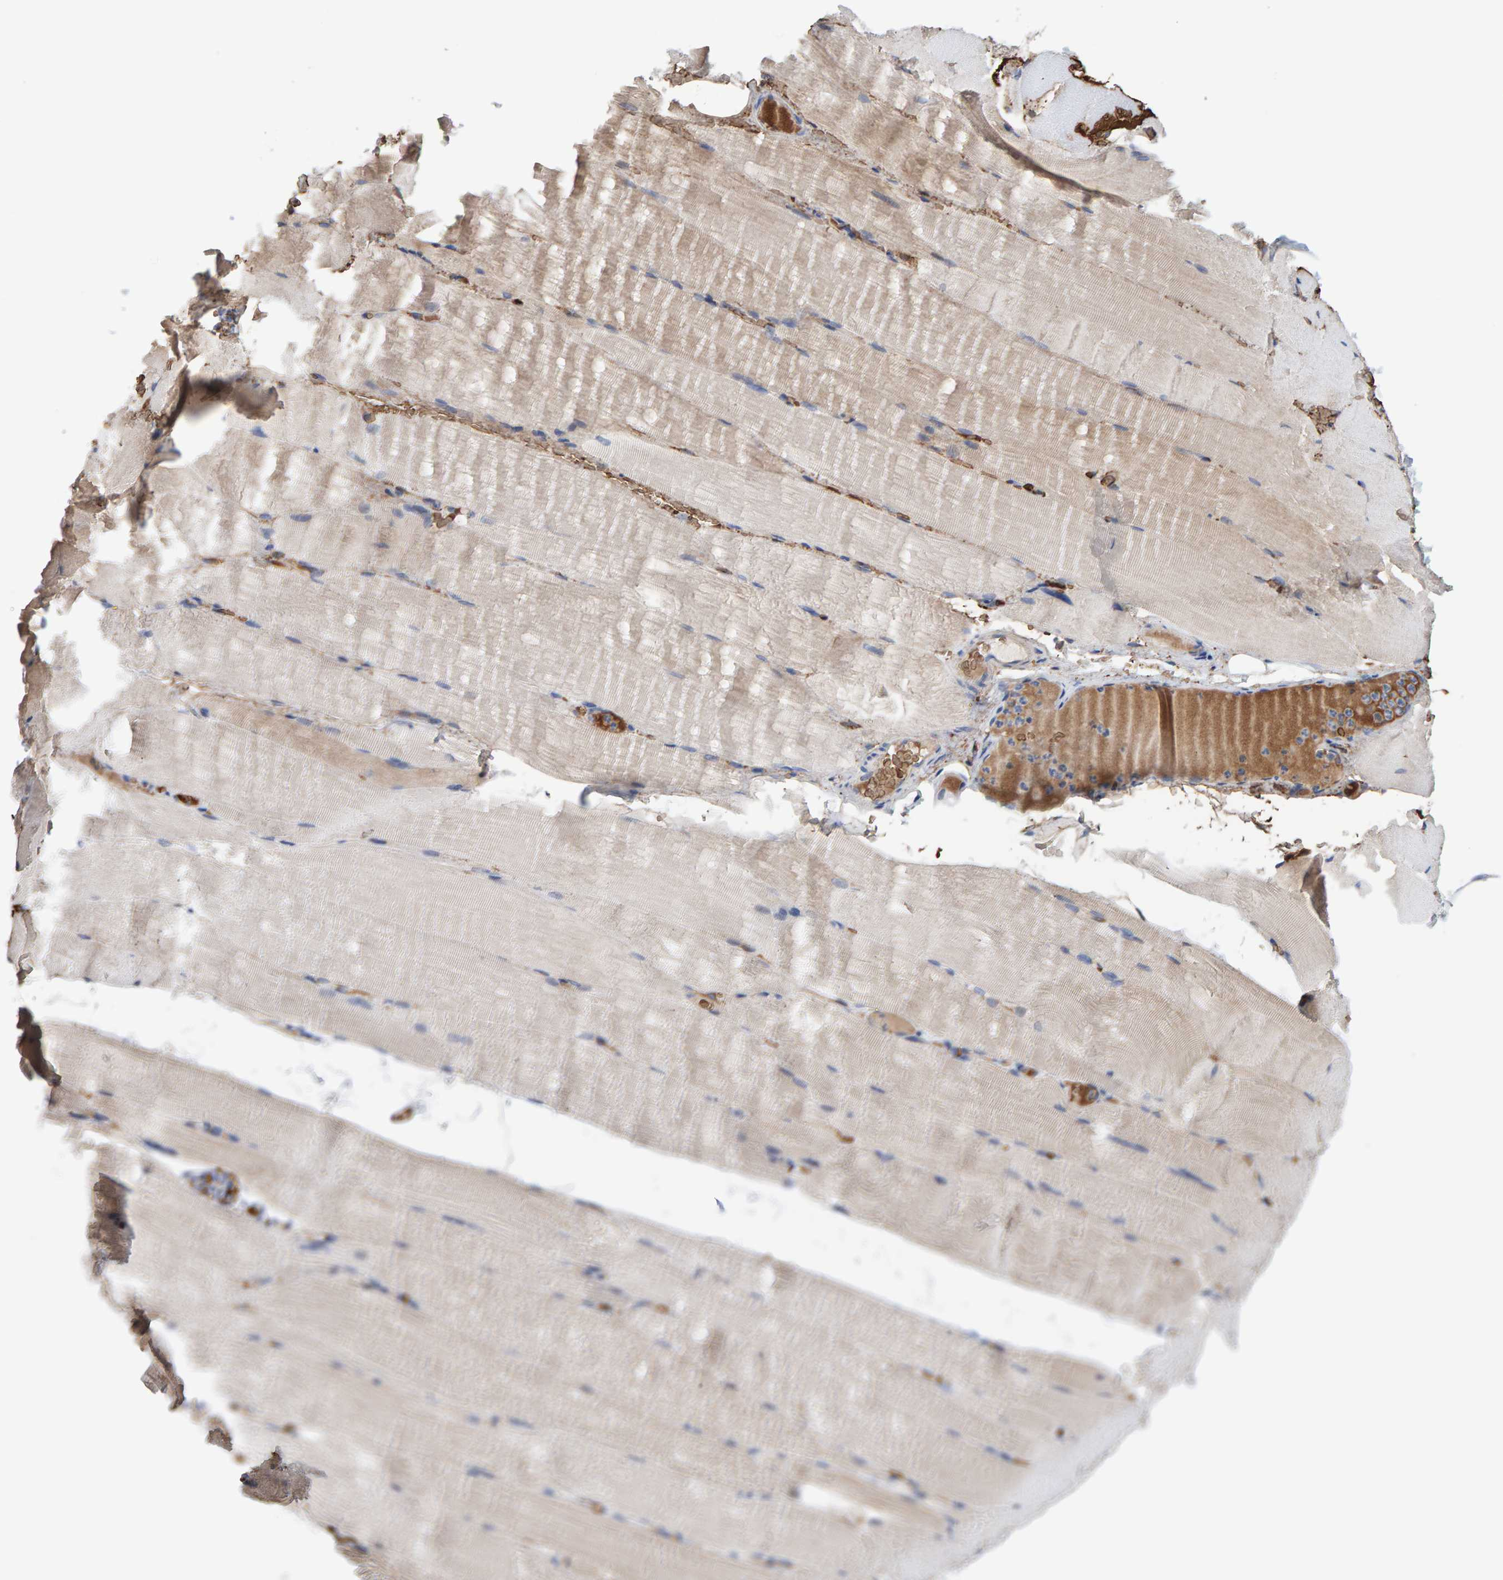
{"staining": {"intensity": "weak", "quantity": "25%-75%", "location": "cytoplasmic/membranous"}, "tissue": "skeletal muscle", "cell_type": "Myocytes", "image_type": "normal", "snomed": [{"axis": "morphology", "description": "Normal tissue, NOS"}, {"axis": "topography", "description": "Skeletal muscle"}, {"axis": "topography", "description": "Parathyroid gland"}], "caption": "A low amount of weak cytoplasmic/membranous positivity is seen in approximately 25%-75% of myocytes in normal skeletal muscle. Nuclei are stained in blue.", "gene": "VPS9D1", "patient": {"sex": "female", "age": 37}}